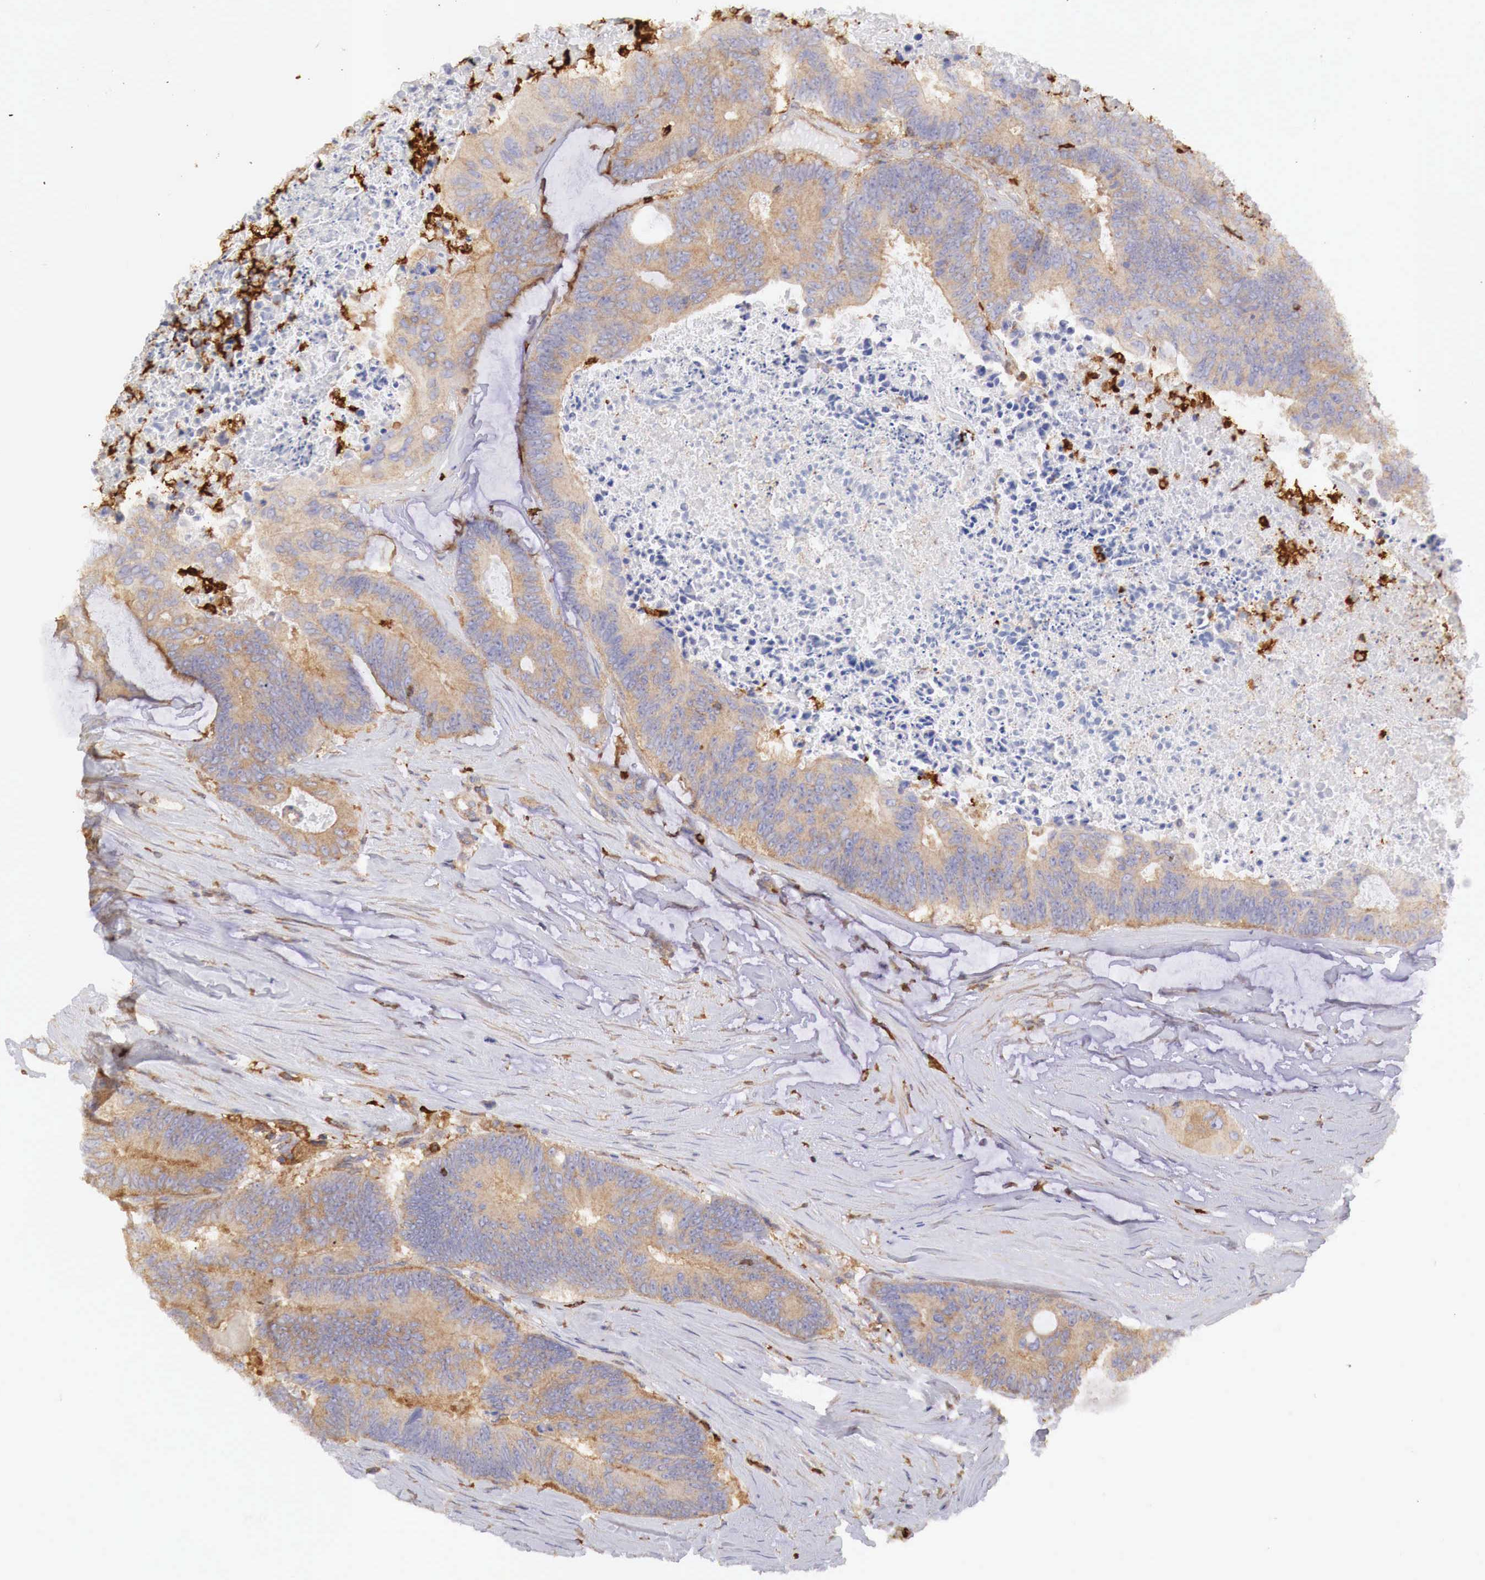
{"staining": {"intensity": "moderate", "quantity": "25%-75%", "location": "cytoplasmic/membranous"}, "tissue": "colorectal cancer", "cell_type": "Tumor cells", "image_type": "cancer", "snomed": [{"axis": "morphology", "description": "Adenocarcinoma, NOS"}, {"axis": "topography", "description": "Colon"}], "caption": "Brown immunohistochemical staining in adenocarcinoma (colorectal) displays moderate cytoplasmic/membranous staining in about 25%-75% of tumor cells. Using DAB (brown) and hematoxylin (blue) stains, captured at high magnification using brightfield microscopy.", "gene": "G6PD", "patient": {"sex": "male", "age": 65}}